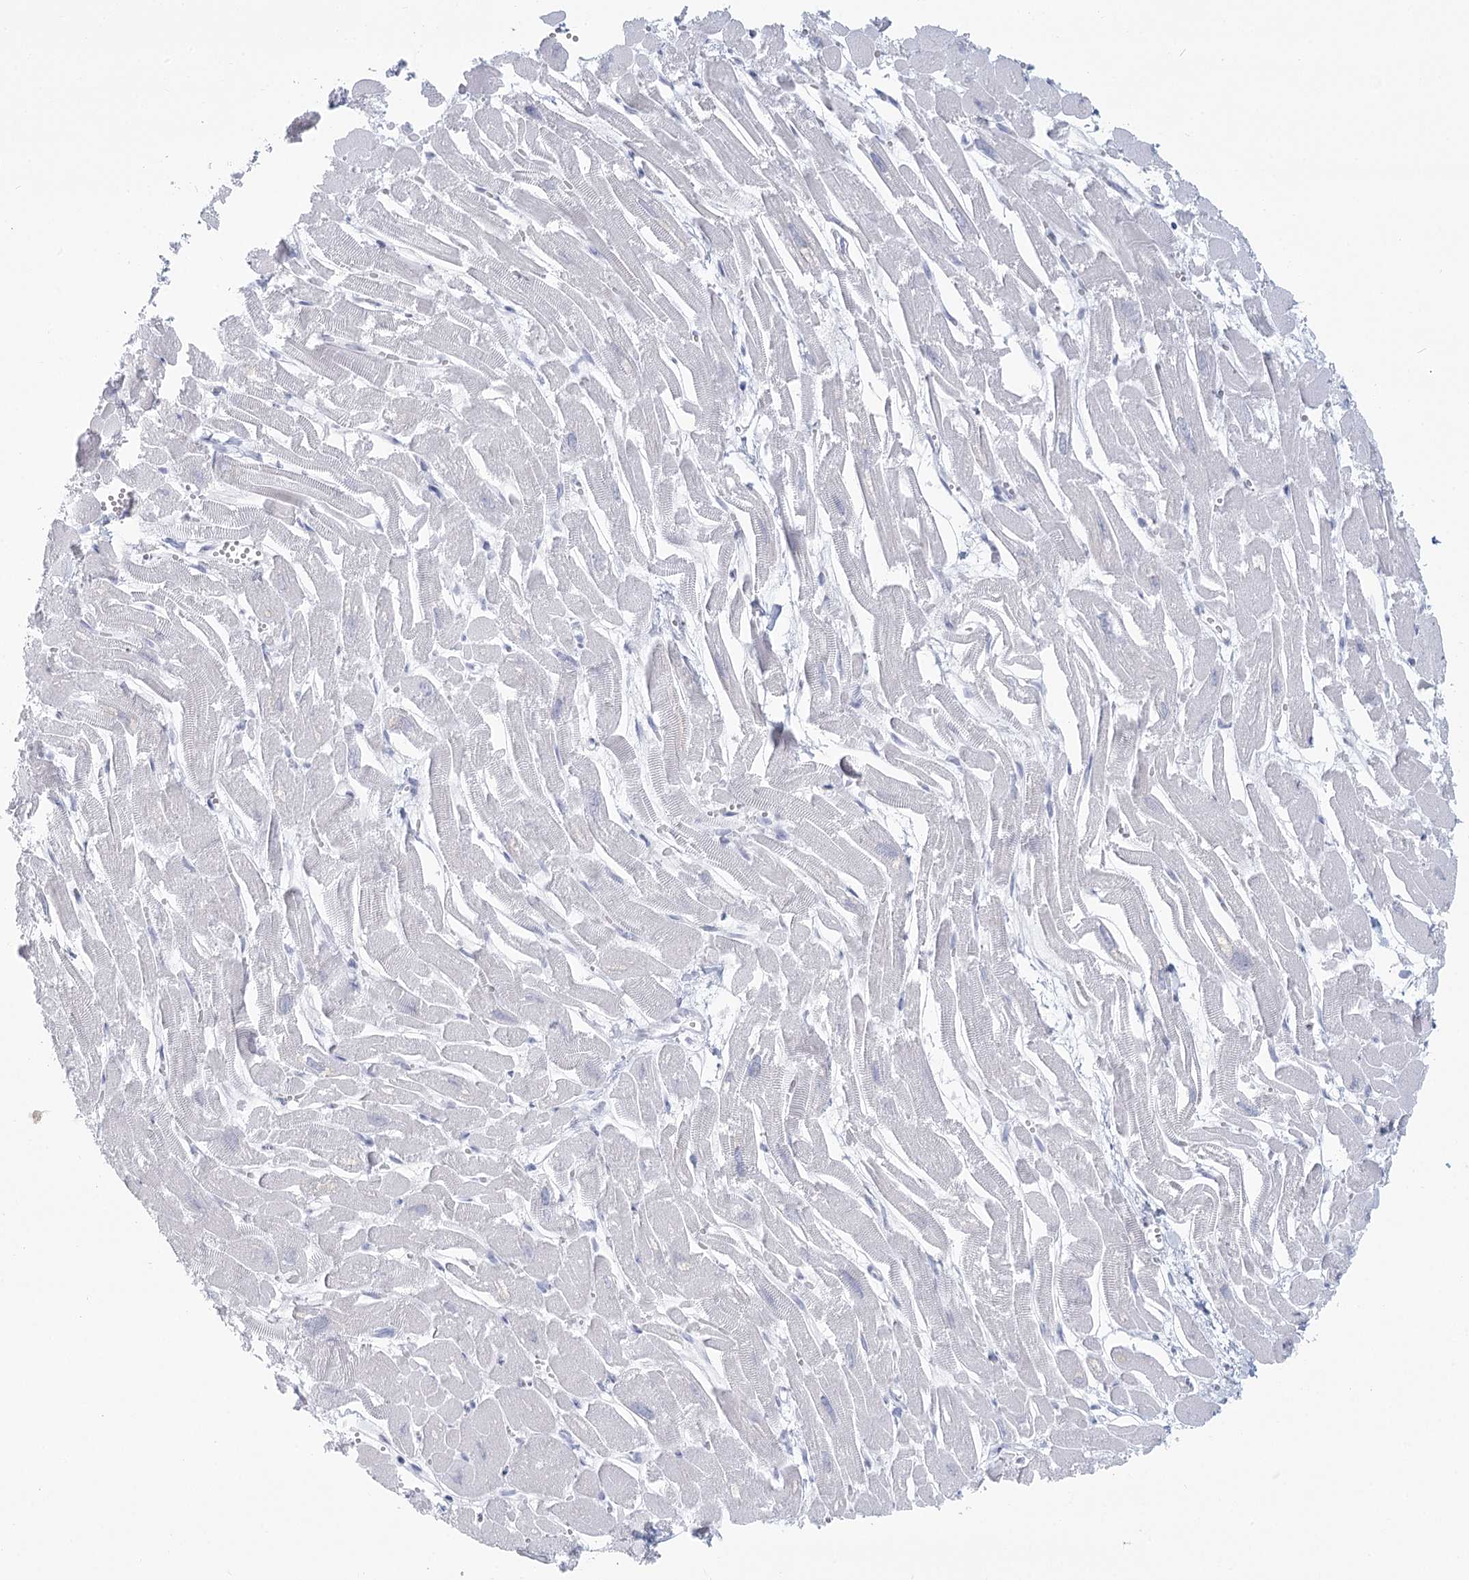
{"staining": {"intensity": "negative", "quantity": "none", "location": "none"}, "tissue": "heart muscle", "cell_type": "Cardiomyocytes", "image_type": "normal", "snomed": [{"axis": "morphology", "description": "Normal tissue, NOS"}, {"axis": "topography", "description": "Heart"}], "caption": "The histopathology image demonstrates no significant positivity in cardiomyocytes of heart muscle. Nuclei are stained in blue.", "gene": "WNT8B", "patient": {"sex": "male", "age": 54}}